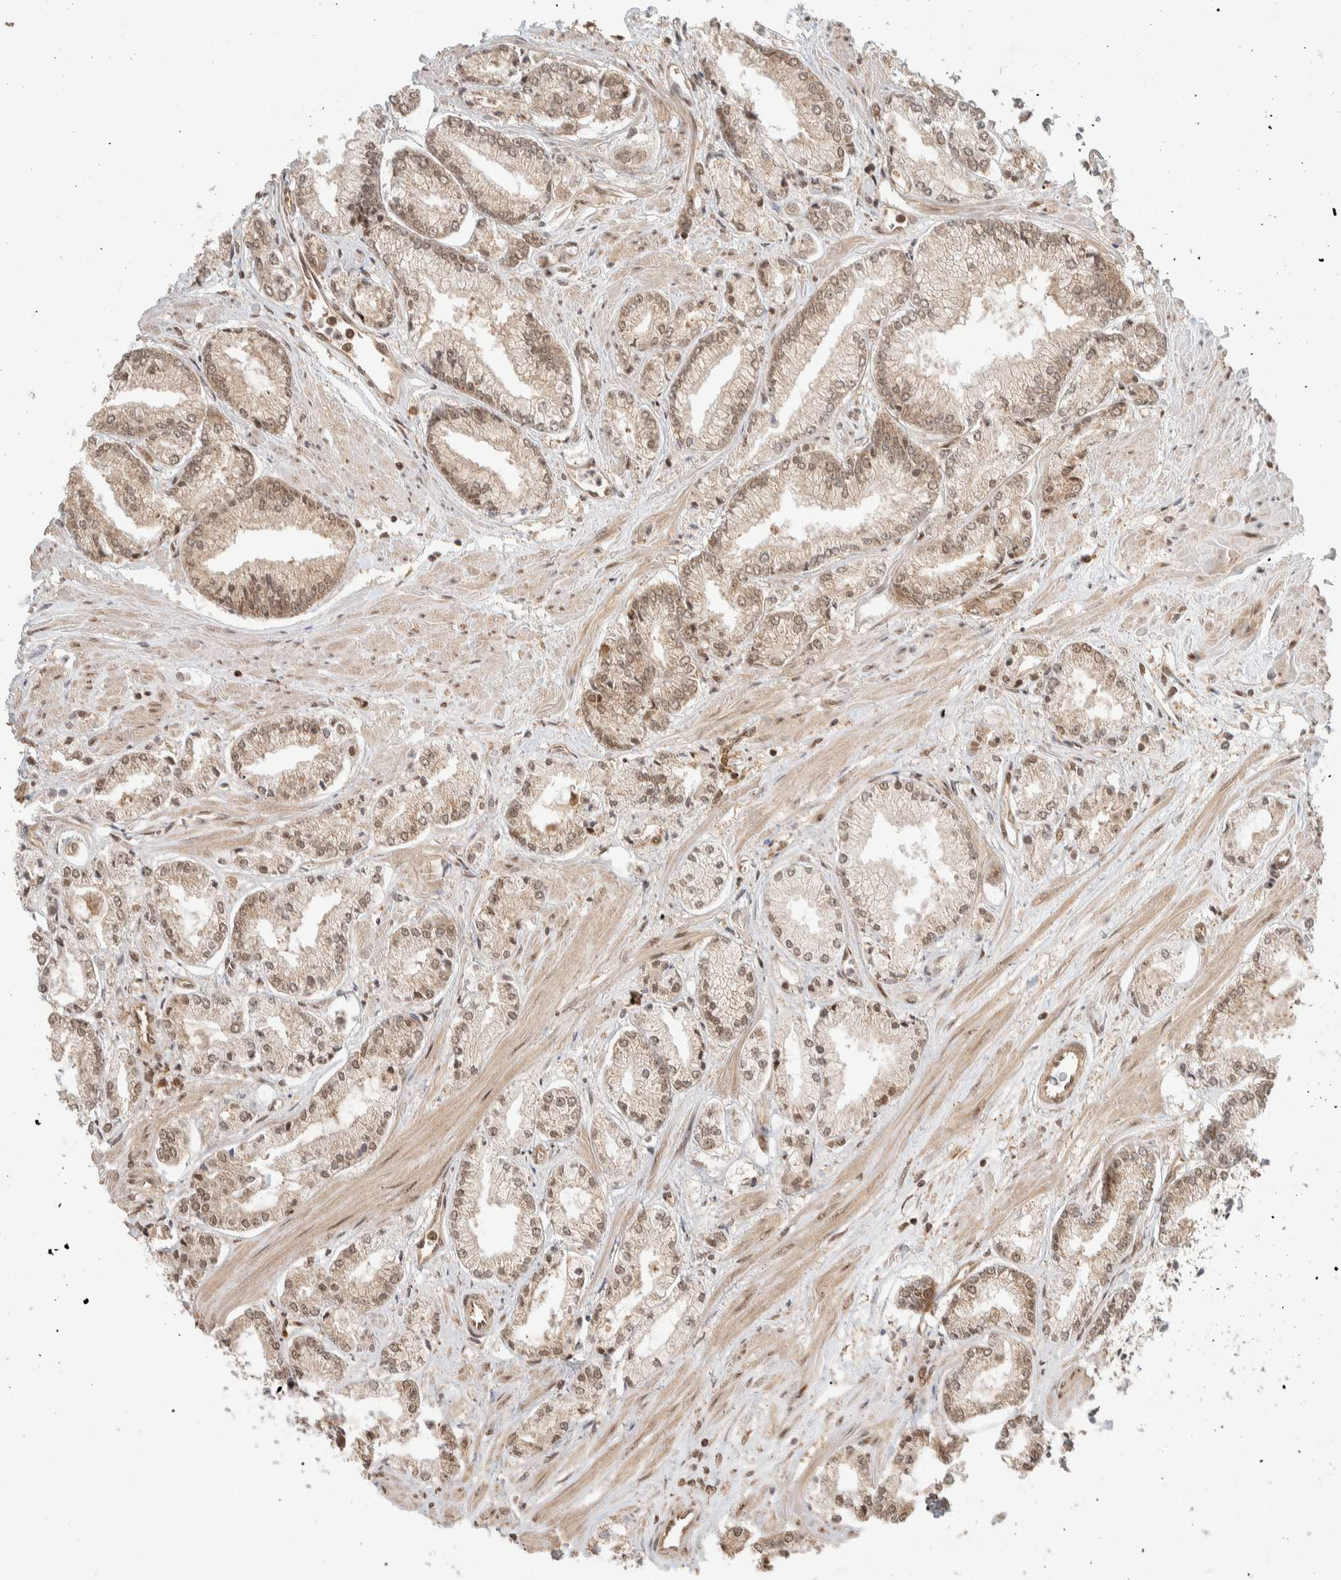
{"staining": {"intensity": "moderate", "quantity": ">75%", "location": "cytoplasmic/membranous,nuclear"}, "tissue": "prostate cancer", "cell_type": "Tumor cells", "image_type": "cancer", "snomed": [{"axis": "morphology", "description": "Adenocarcinoma, Low grade"}, {"axis": "topography", "description": "Prostate"}], "caption": "Prostate adenocarcinoma (low-grade) tissue demonstrates moderate cytoplasmic/membranous and nuclear staining in approximately >75% of tumor cells", "gene": "ZBTB2", "patient": {"sex": "male", "age": 52}}